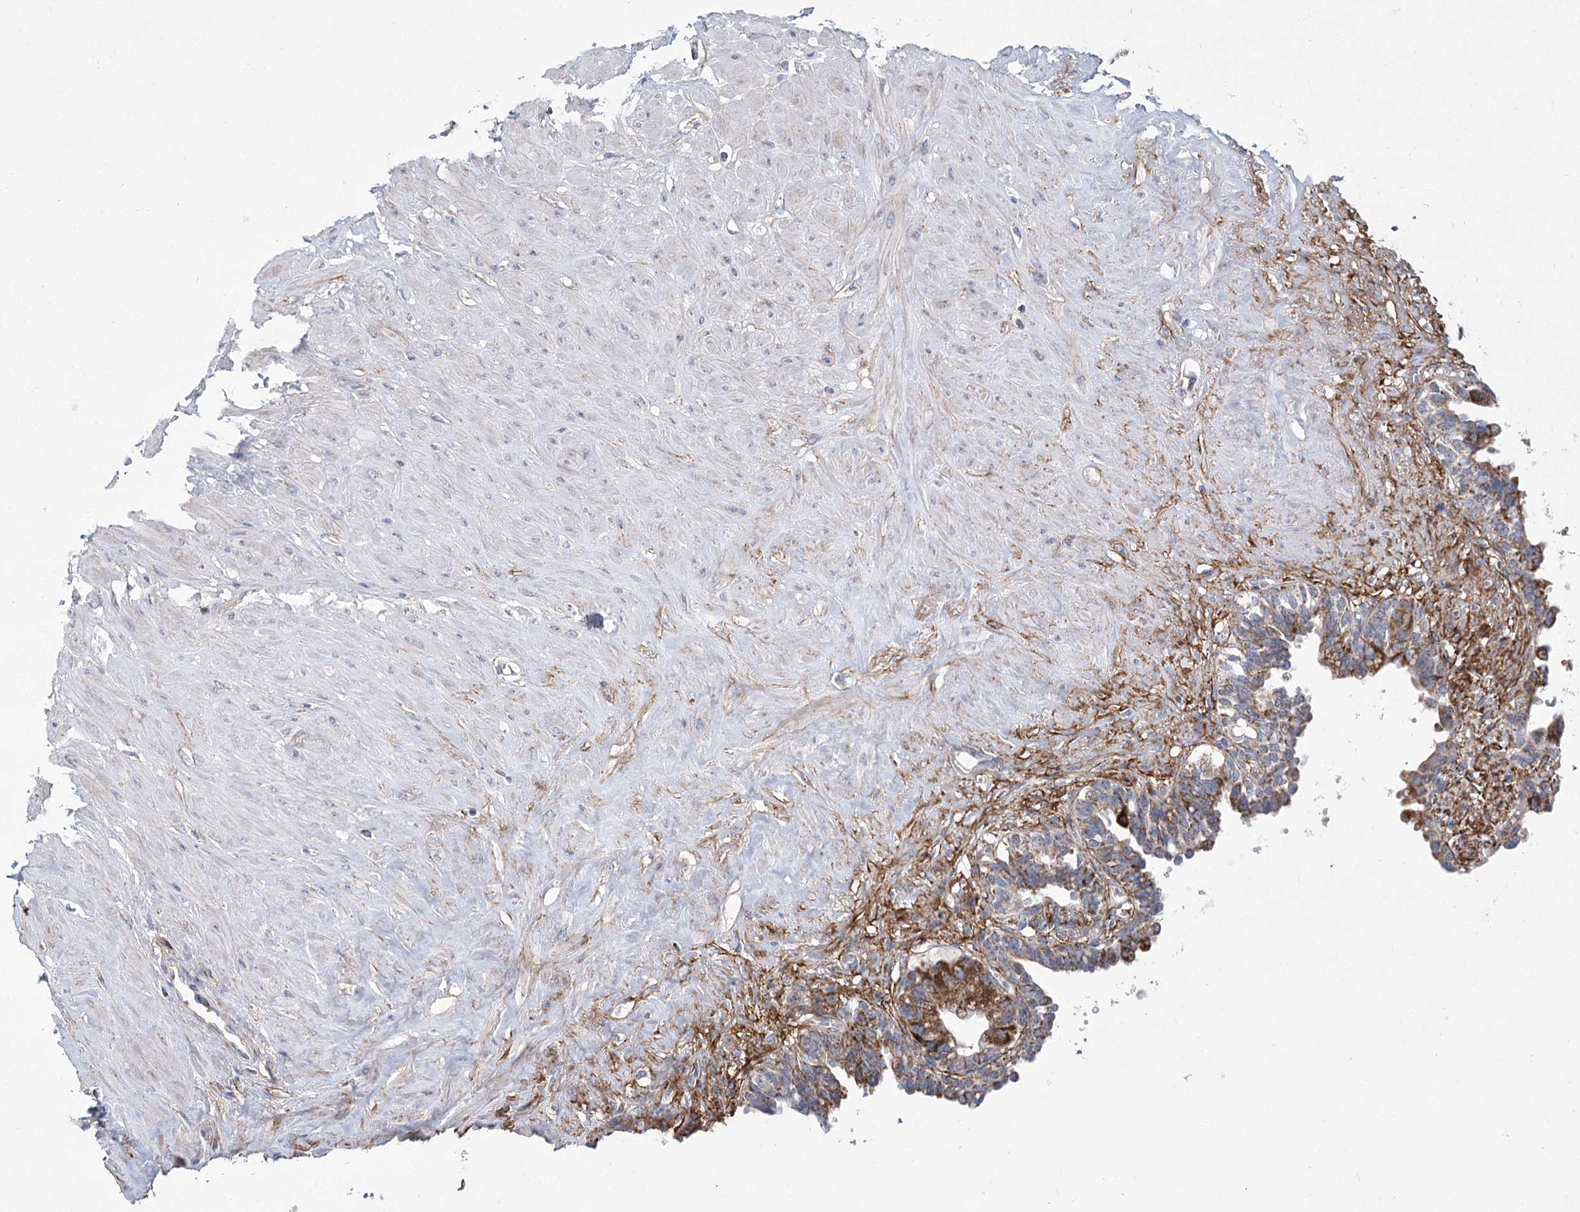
{"staining": {"intensity": "moderate", "quantity": ">75%", "location": "cytoplasmic/membranous"}, "tissue": "seminal vesicle", "cell_type": "Glandular cells", "image_type": "normal", "snomed": [{"axis": "morphology", "description": "Normal tissue, NOS"}, {"axis": "topography", "description": "Seminal veicle"}], "caption": "Immunohistochemical staining of normal human seminal vesicle displays moderate cytoplasmic/membranous protein expression in approximately >75% of glandular cells. Using DAB (brown) and hematoxylin (blue) stains, captured at high magnification using brightfield microscopy.", "gene": "SNX7", "patient": {"sex": "male", "age": 63}}